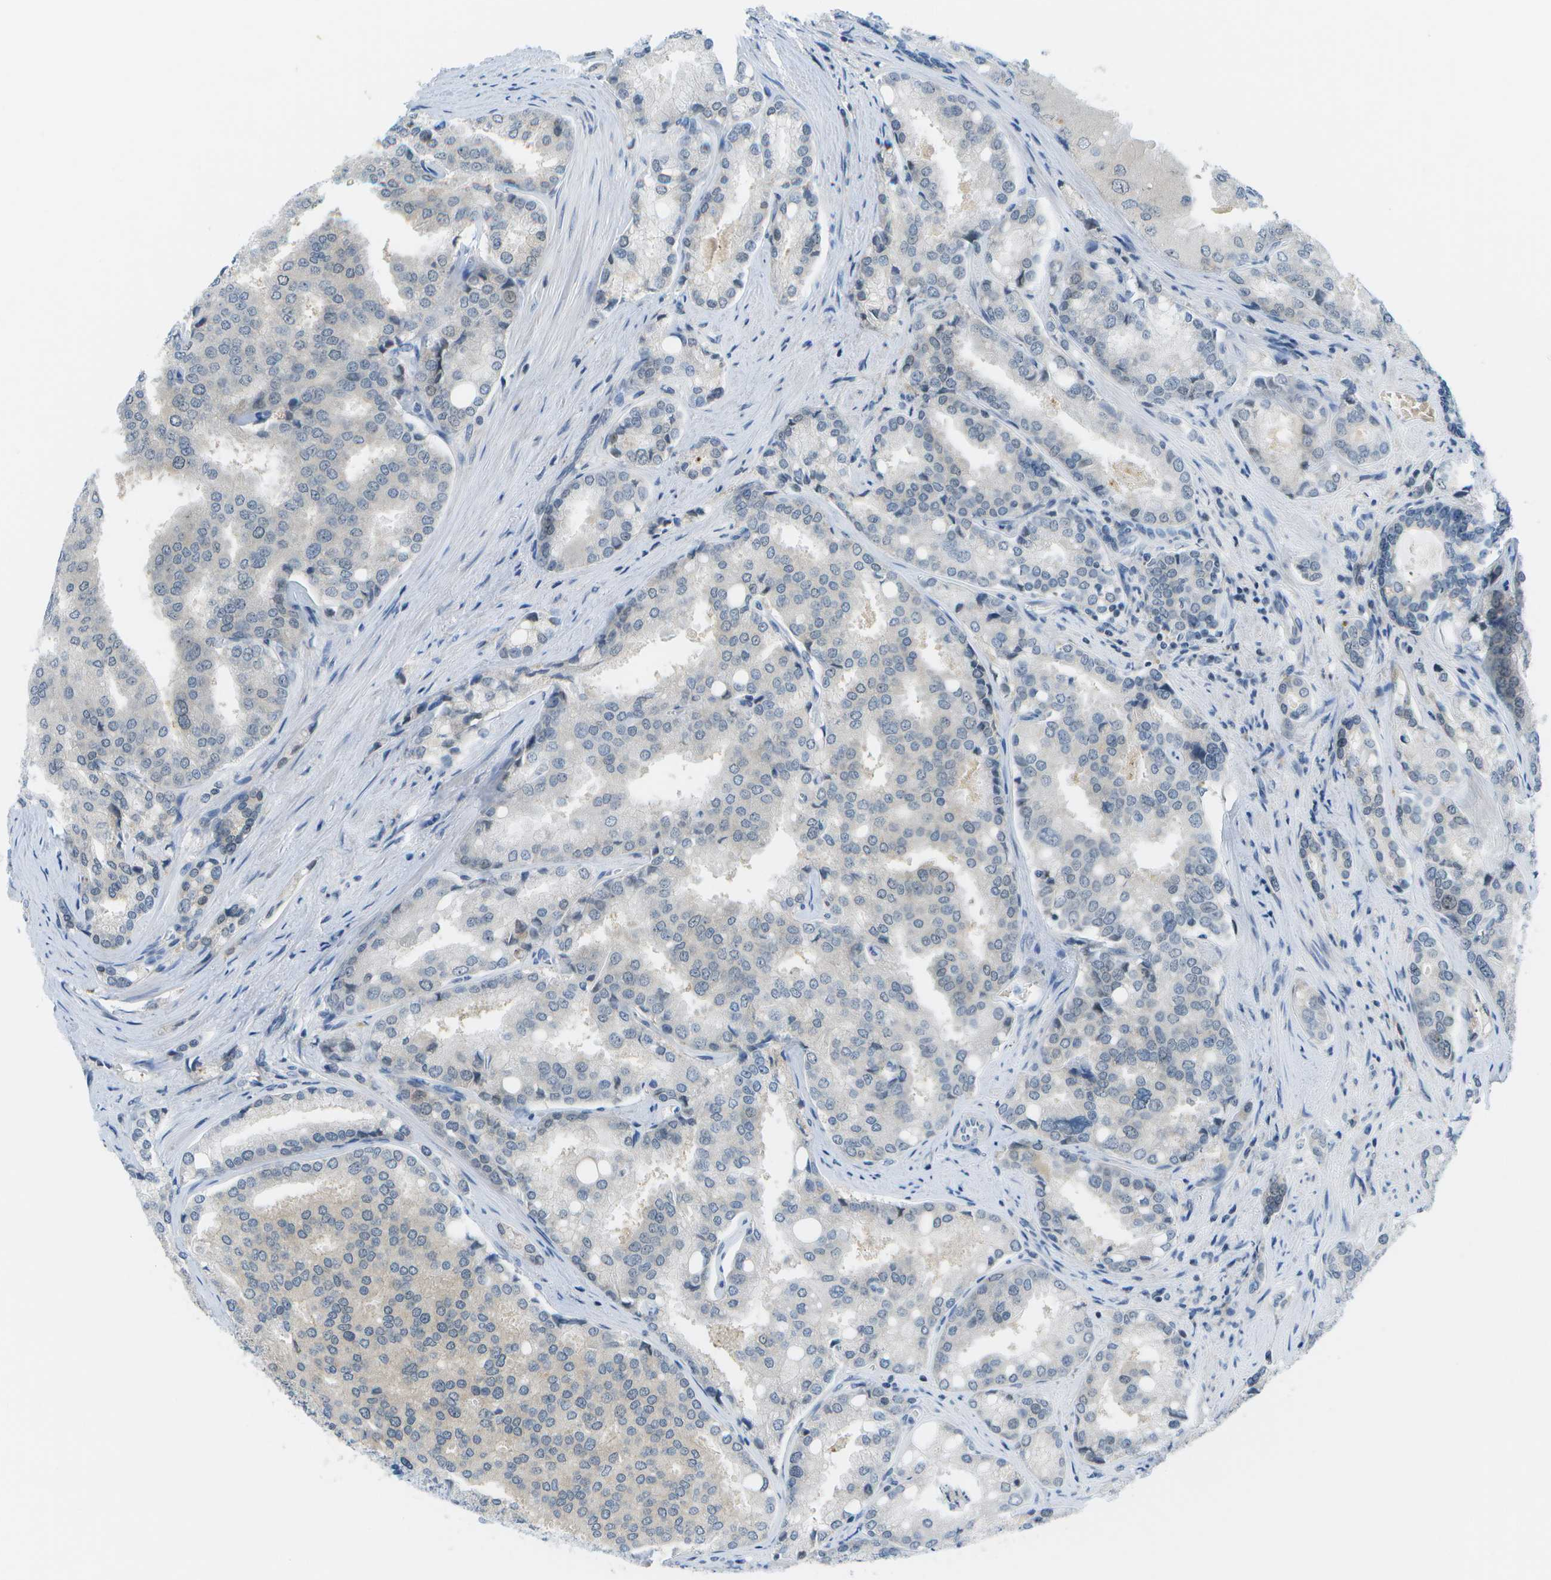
{"staining": {"intensity": "negative", "quantity": "none", "location": "none"}, "tissue": "prostate cancer", "cell_type": "Tumor cells", "image_type": "cancer", "snomed": [{"axis": "morphology", "description": "Adenocarcinoma, High grade"}, {"axis": "topography", "description": "Prostate"}], "caption": "Immunohistochemistry (IHC) micrograph of neoplastic tissue: high-grade adenocarcinoma (prostate) stained with DAB demonstrates no significant protein expression in tumor cells. Nuclei are stained in blue.", "gene": "PITHD1", "patient": {"sex": "male", "age": 50}}